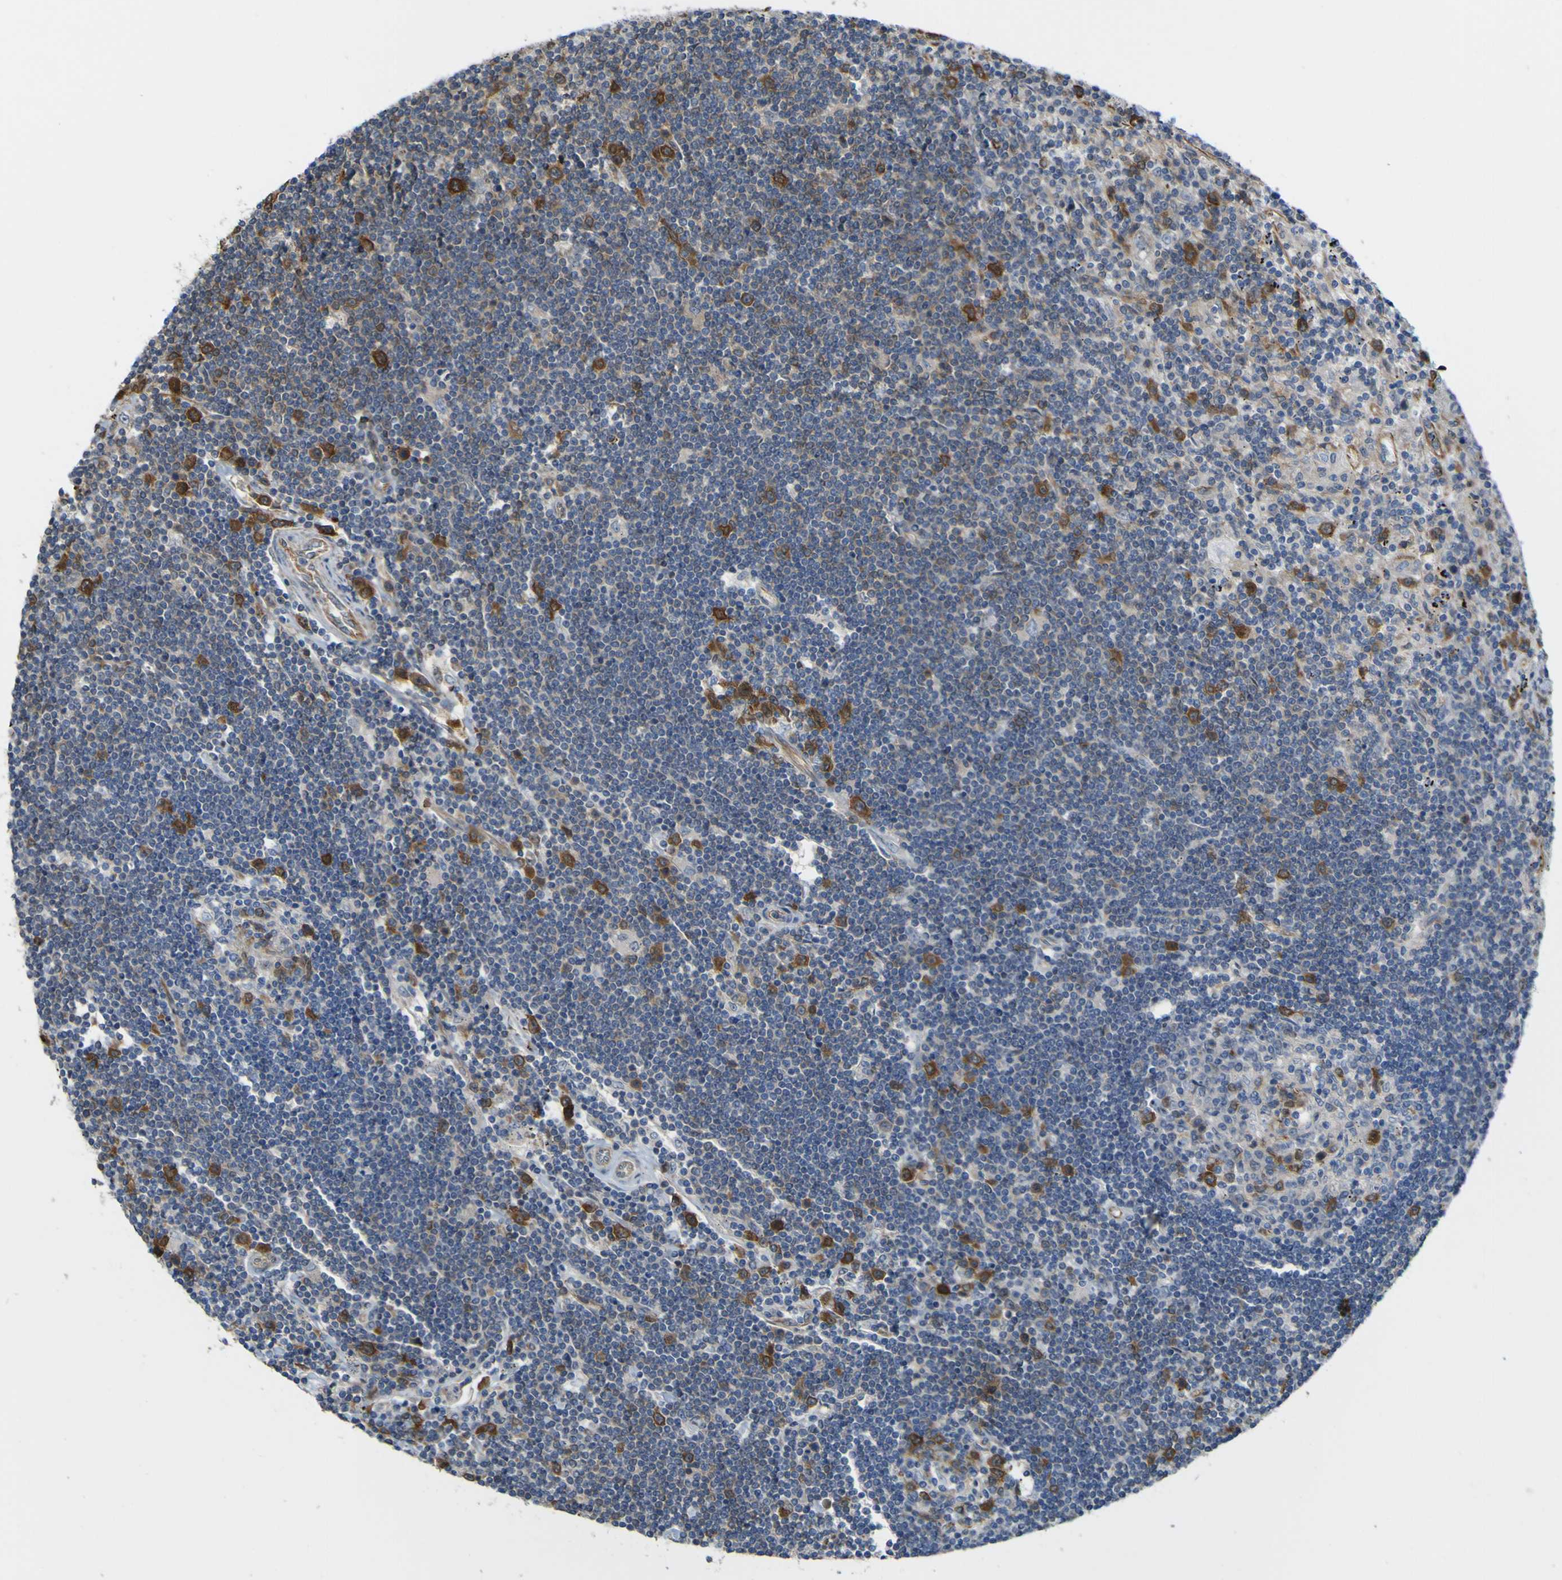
{"staining": {"intensity": "strong", "quantity": "<25%", "location": "cytoplasmic/membranous"}, "tissue": "lymphoma", "cell_type": "Tumor cells", "image_type": "cancer", "snomed": [{"axis": "morphology", "description": "Malignant lymphoma, non-Hodgkin's type, Low grade"}, {"axis": "topography", "description": "Spleen"}], "caption": "Malignant lymphoma, non-Hodgkin's type (low-grade) was stained to show a protein in brown. There is medium levels of strong cytoplasmic/membranous positivity in approximately <25% of tumor cells.", "gene": "JPH1", "patient": {"sex": "male", "age": 76}}